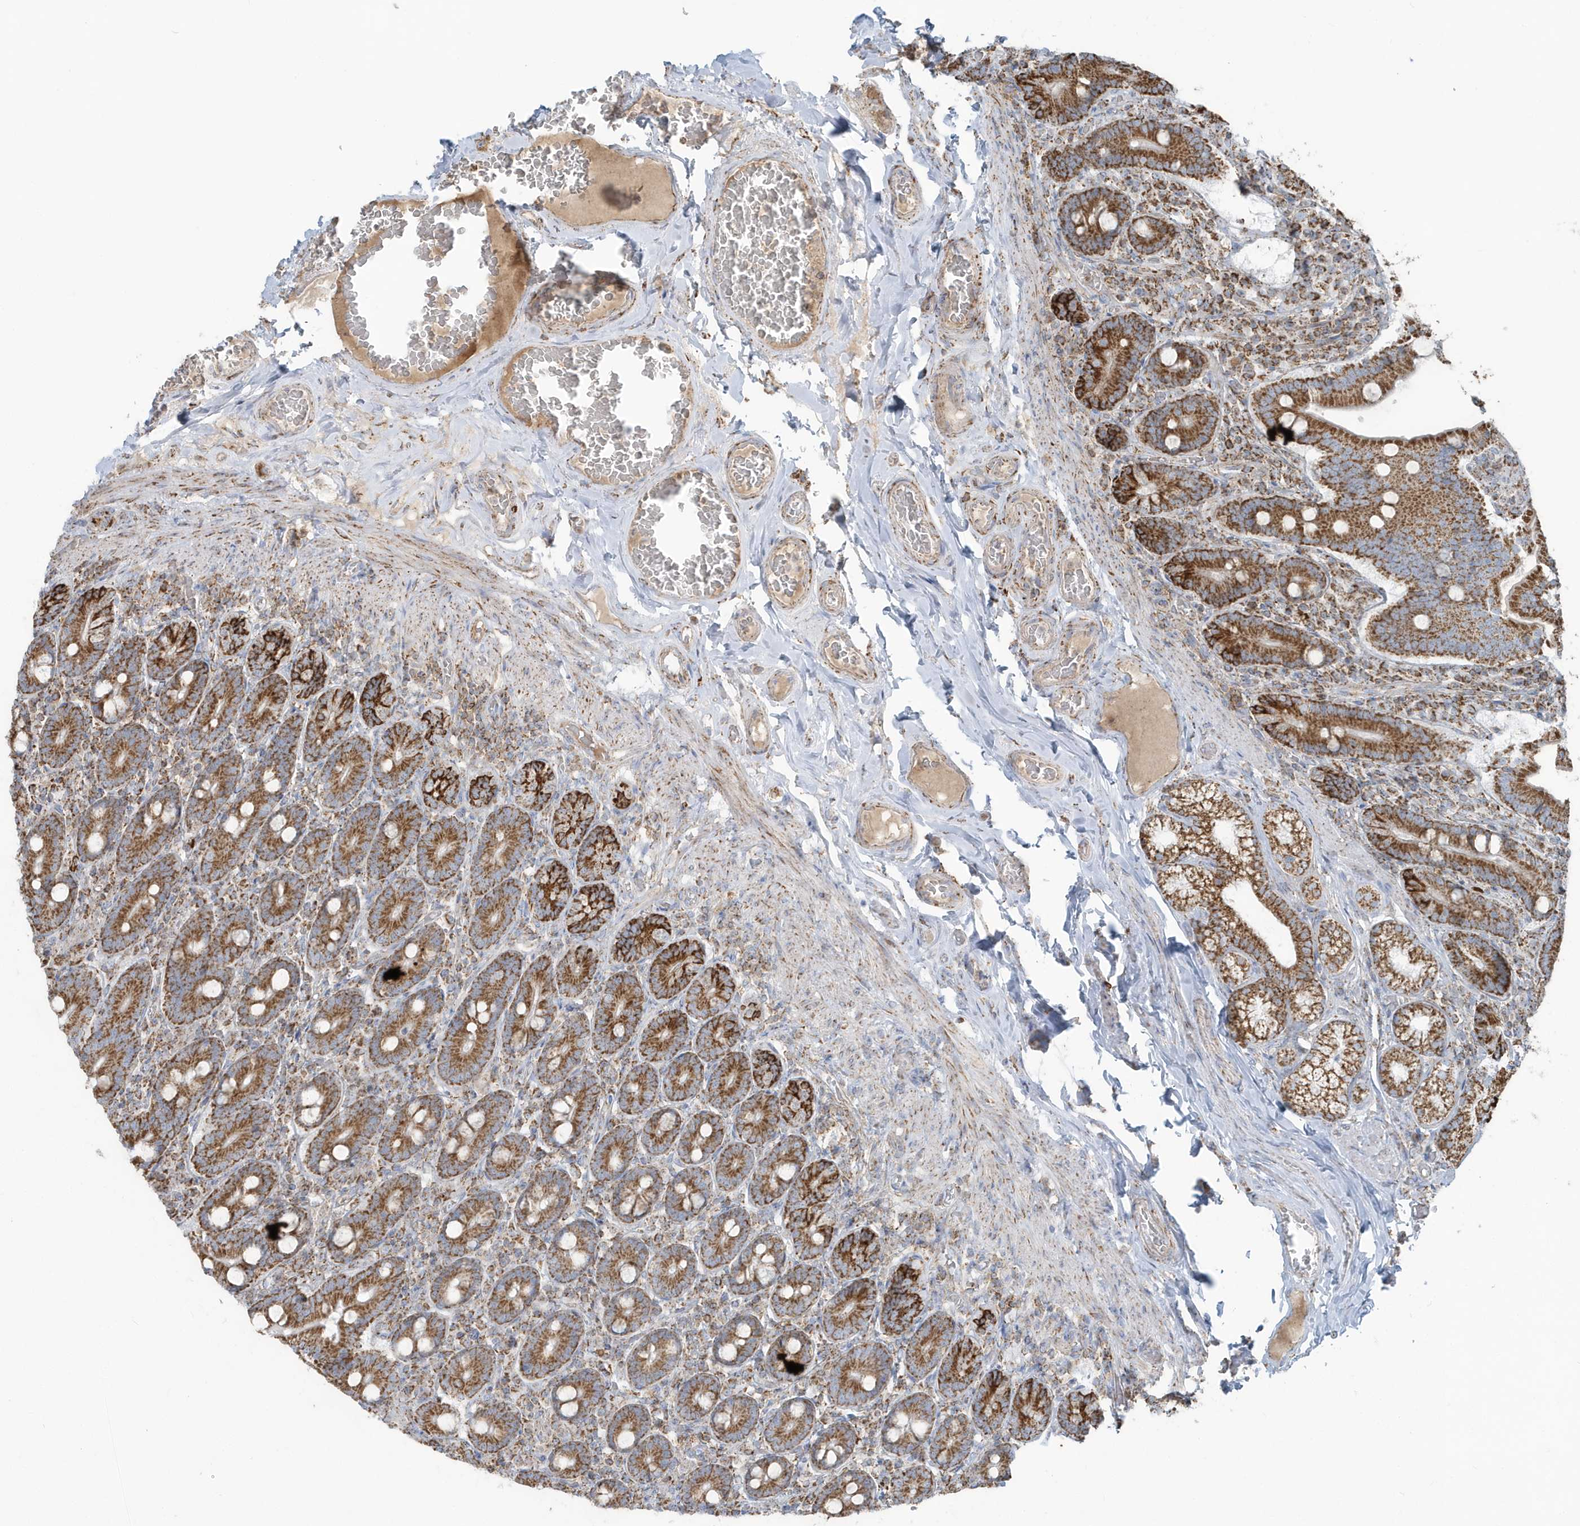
{"staining": {"intensity": "strong", "quantity": ">75%", "location": "cytoplasmic/membranous"}, "tissue": "duodenum", "cell_type": "Glandular cells", "image_type": "normal", "snomed": [{"axis": "morphology", "description": "Normal tissue, NOS"}, {"axis": "topography", "description": "Duodenum"}], "caption": "IHC micrograph of unremarkable duodenum: human duodenum stained using immunohistochemistry reveals high levels of strong protein expression localized specifically in the cytoplasmic/membranous of glandular cells, appearing as a cytoplasmic/membranous brown color.", "gene": "RAB11FIP3", "patient": {"sex": "female", "age": 62}}